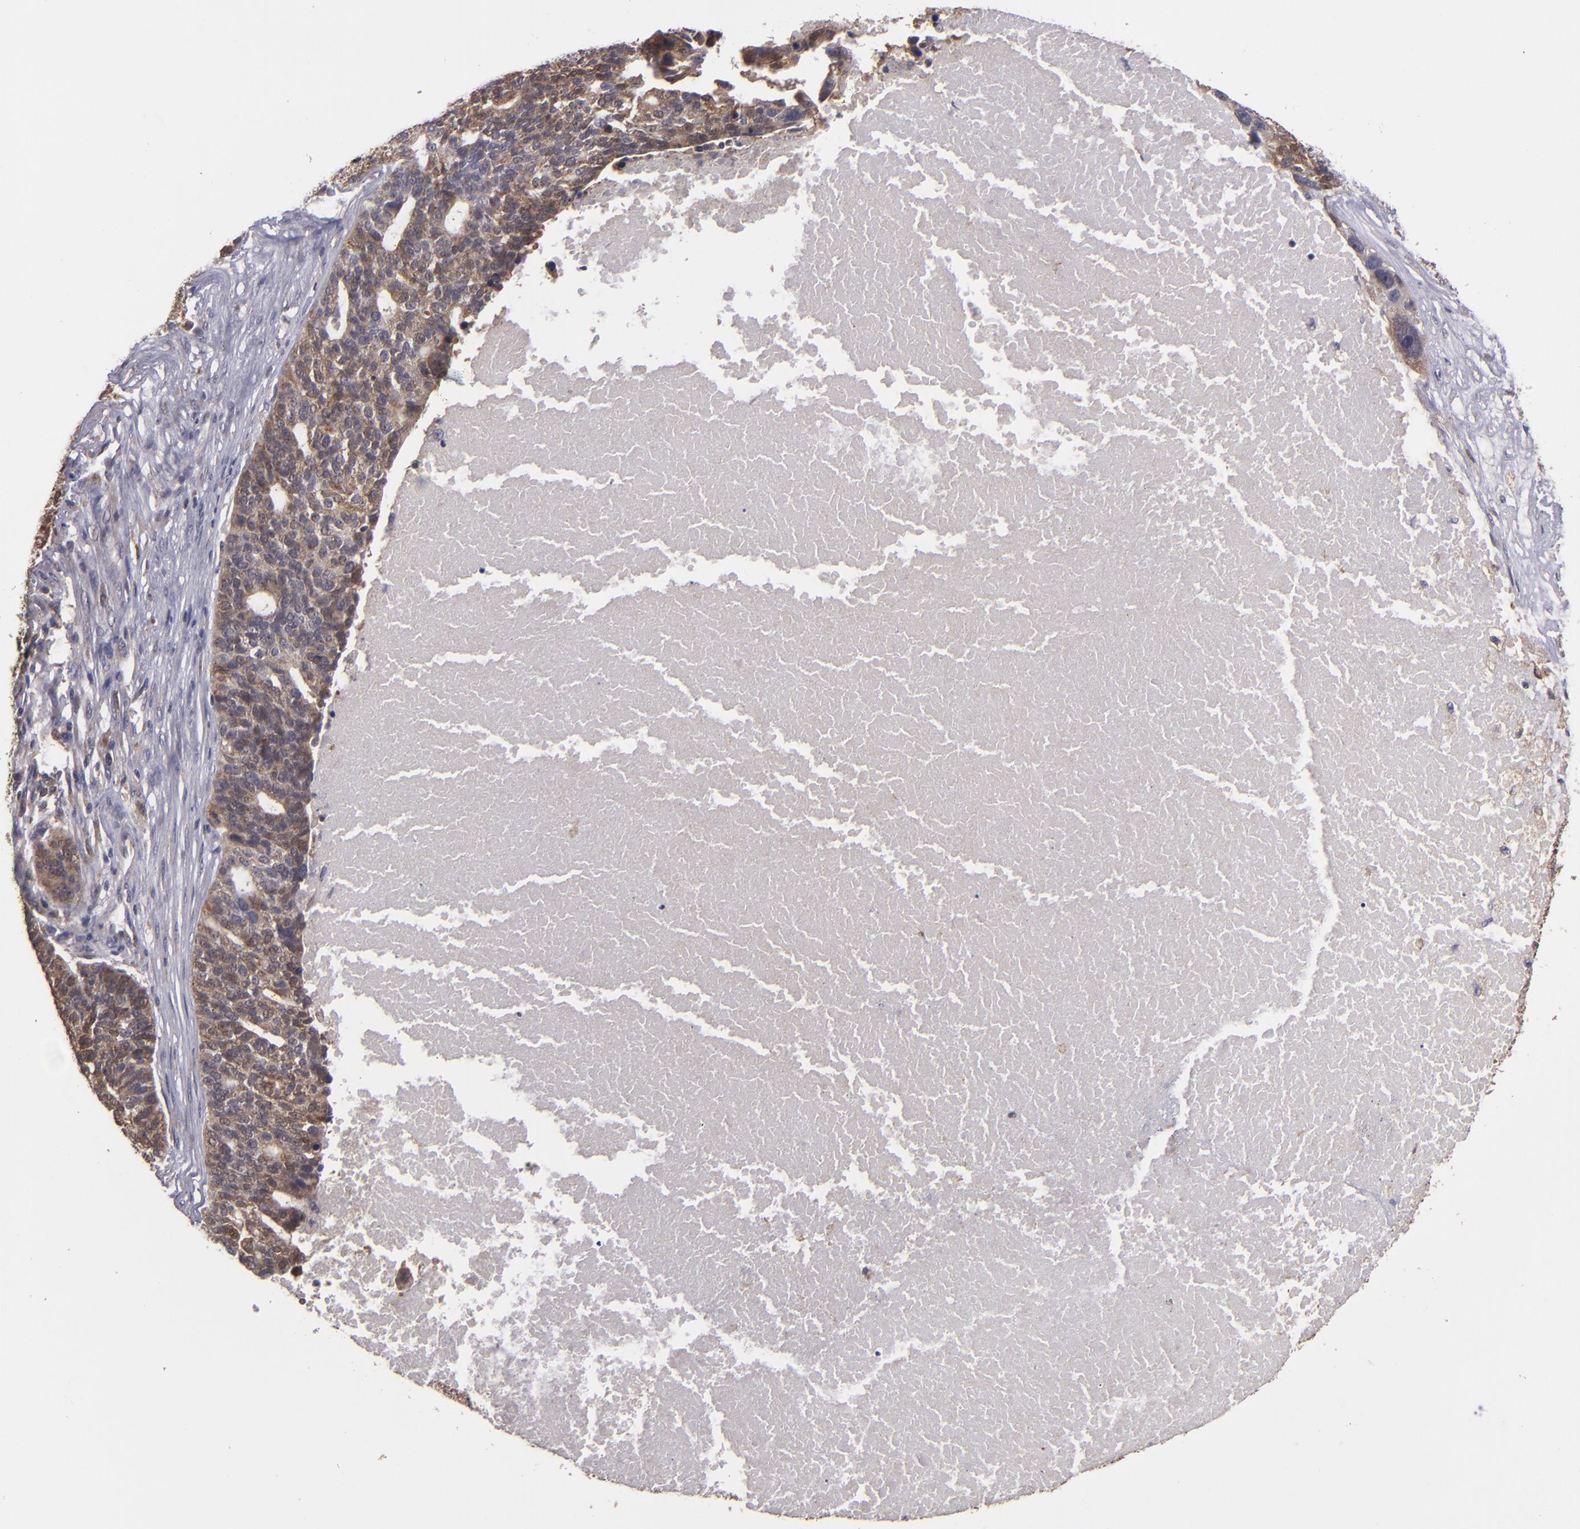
{"staining": {"intensity": "moderate", "quantity": ">75%", "location": "cytoplasmic/membranous"}, "tissue": "ovarian cancer", "cell_type": "Tumor cells", "image_type": "cancer", "snomed": [{"axis": "morphology", "description": "Cystadenocarcinoma, serous, NOS"}, {"axis": "topography", "description": "Ovary"}], "caption": "Protein analysis of serous cystadenocarcinoma (ovarian) tissue displays moderate cytoplasmic/membranous positivity in about >75% of tumor cells. (DAB IHC, brown staining for protein, blue staining for nuclei).", "gene": "FHIT", "patient": {"sex": "female", "age": 59}}